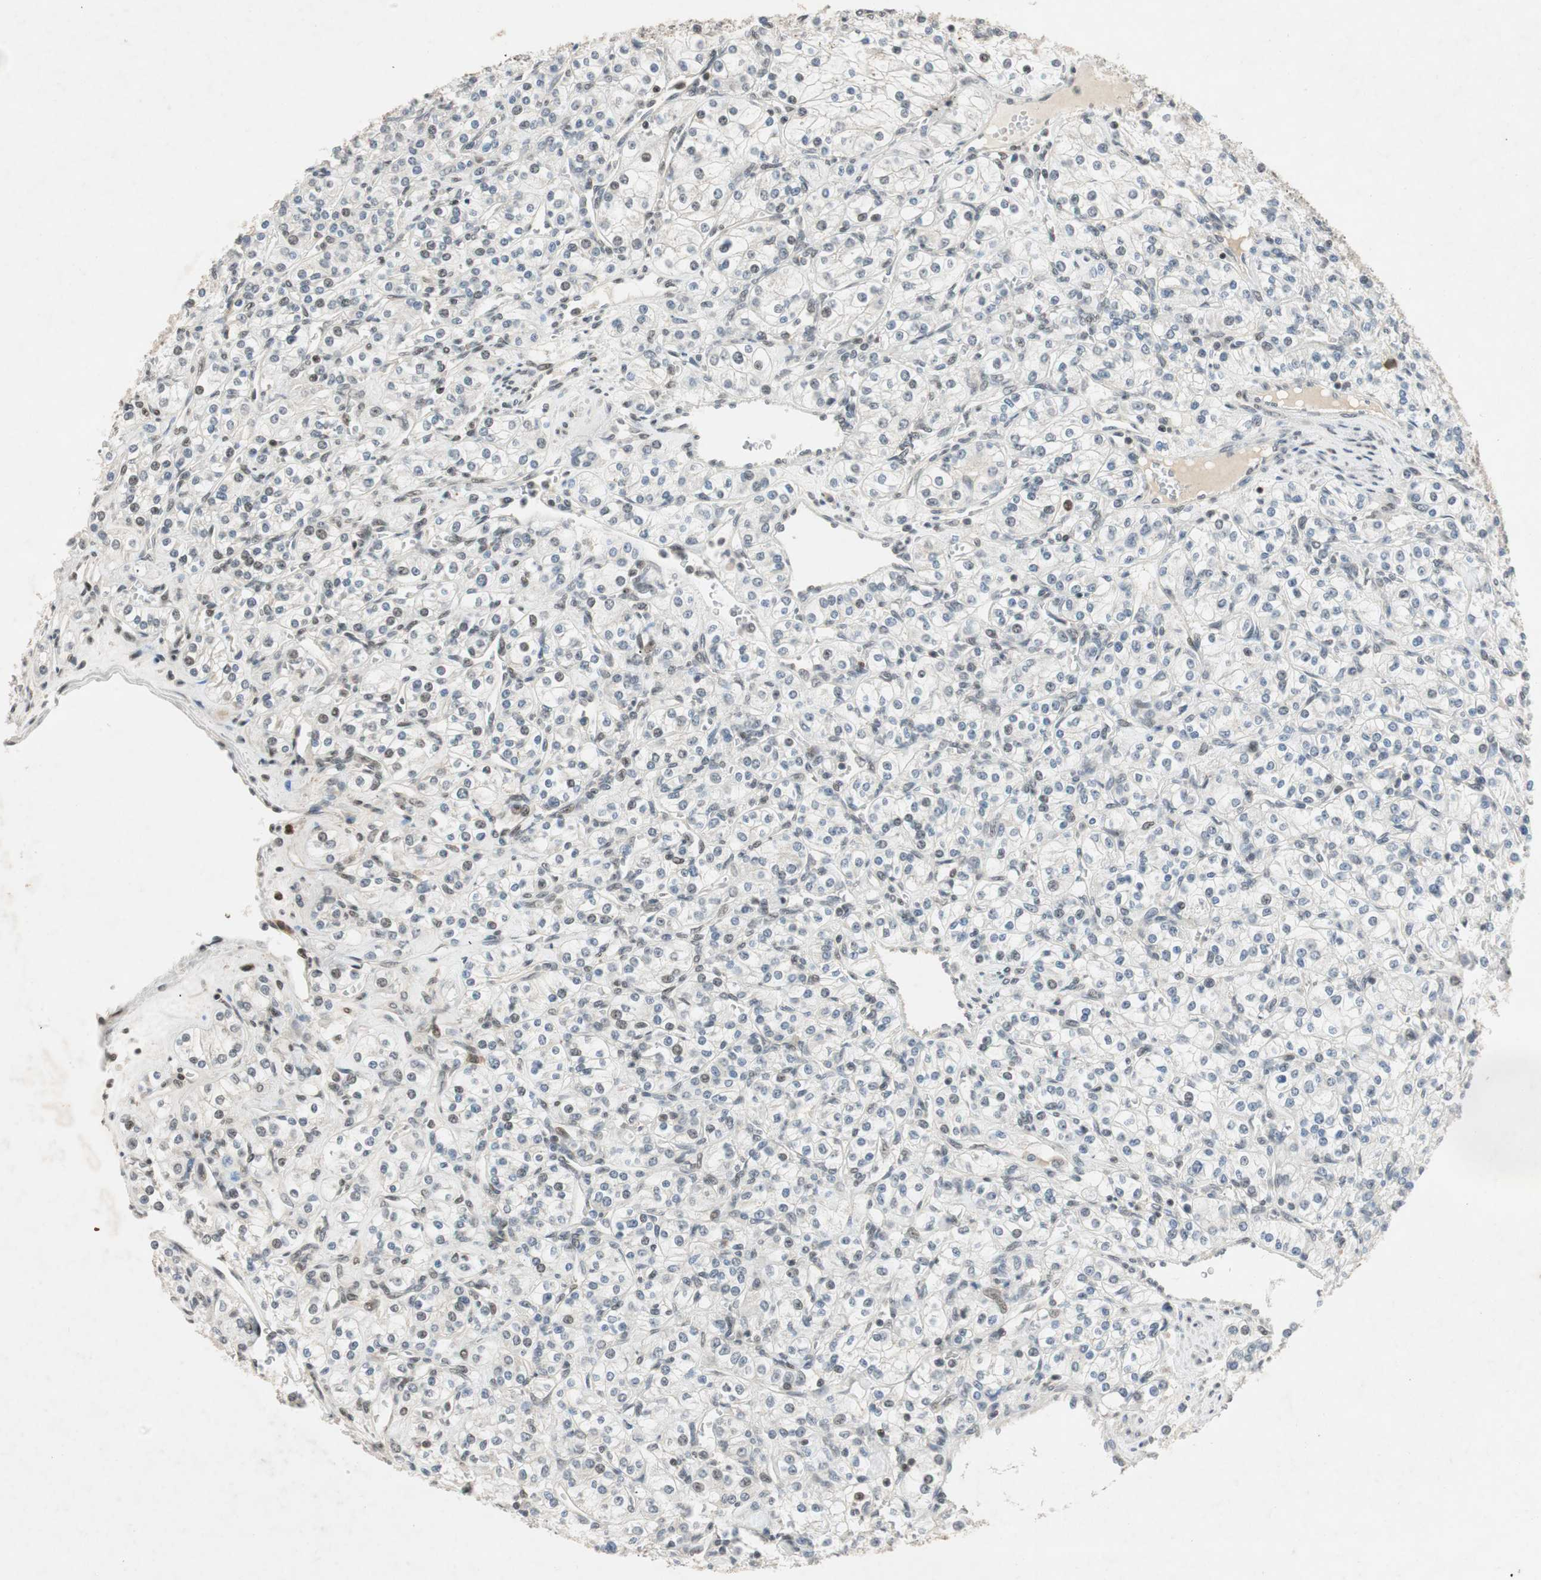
{"staining": {"intensity": "negative", "quantity": "none", "location": "none"}, "tissue": "renal cancer", "cell_type": "Tumor cells", "image_type": "cancer", "snomed": [{"axis": "morphology", "description": "Adenocarcinoma, NOS"}, {"axis": "topography", "description": "Kidney"}], "caption": "Immunohistochemical staining of renal adenocarcinoma reveals no significant expression in tumor cells.", "gene": "NCBP3", "patient": {"sex": "male", "age": 77}}